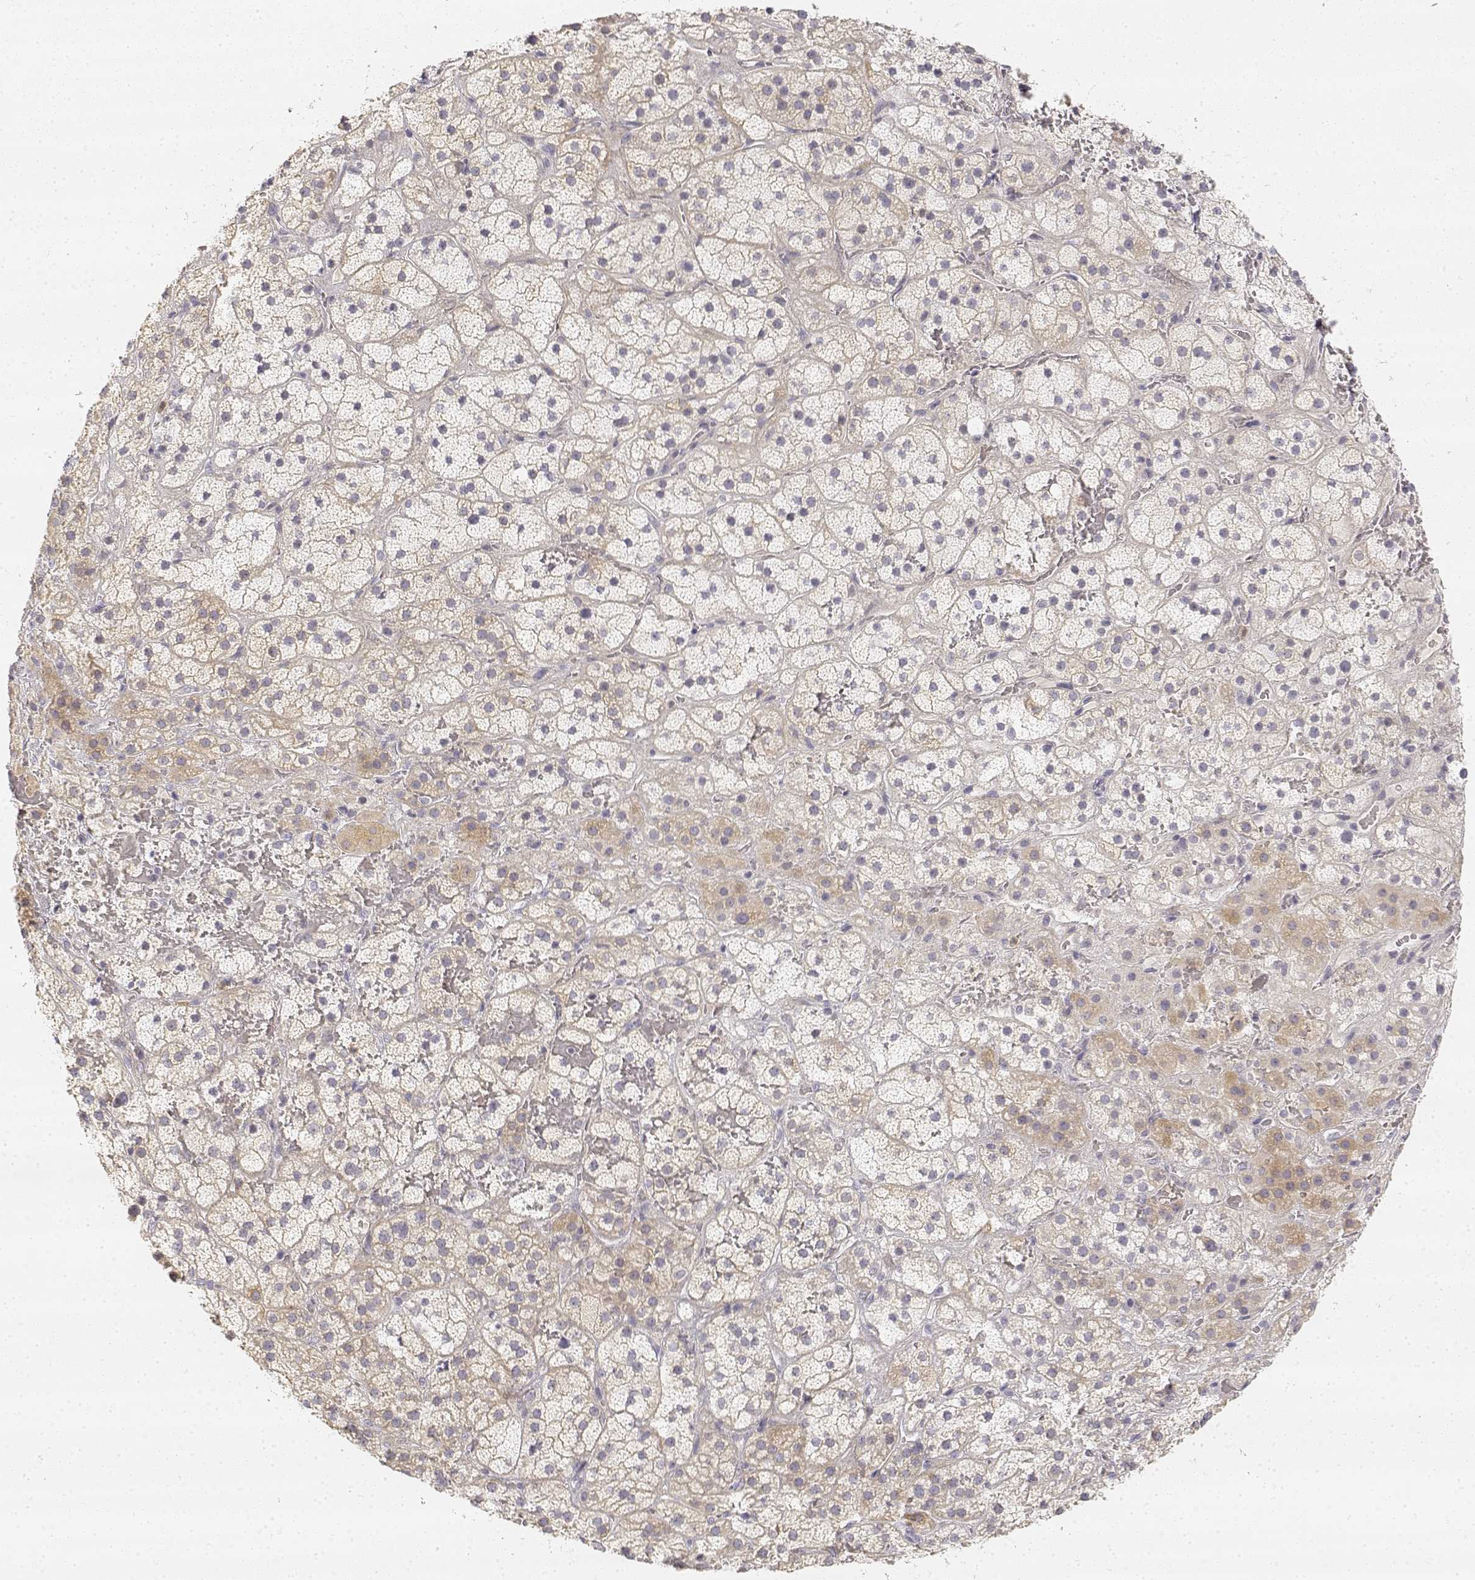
{"staining": {"intensity": "weak", "quantity": "25%-75%", "location": "cytoplasmic/membranous"}, "tissue": "adrenal gland", "cell_type": "Glandular cells", "image_type": "normal", "snomed": [{"axis": "morphology", "description": "Normal tissue, NOS"}, {"axis": "topography", "description": "Adrenal gland"}], "caption": "Immunohistochemical staining of benign adrenal gland demonstrates low levels of weak cytoplasmic/membranous positivity in approximately 25%-75% of glandular cells.", "gene": "GLIPR1L2", "patient": {"sex": "male", "age": 57}}